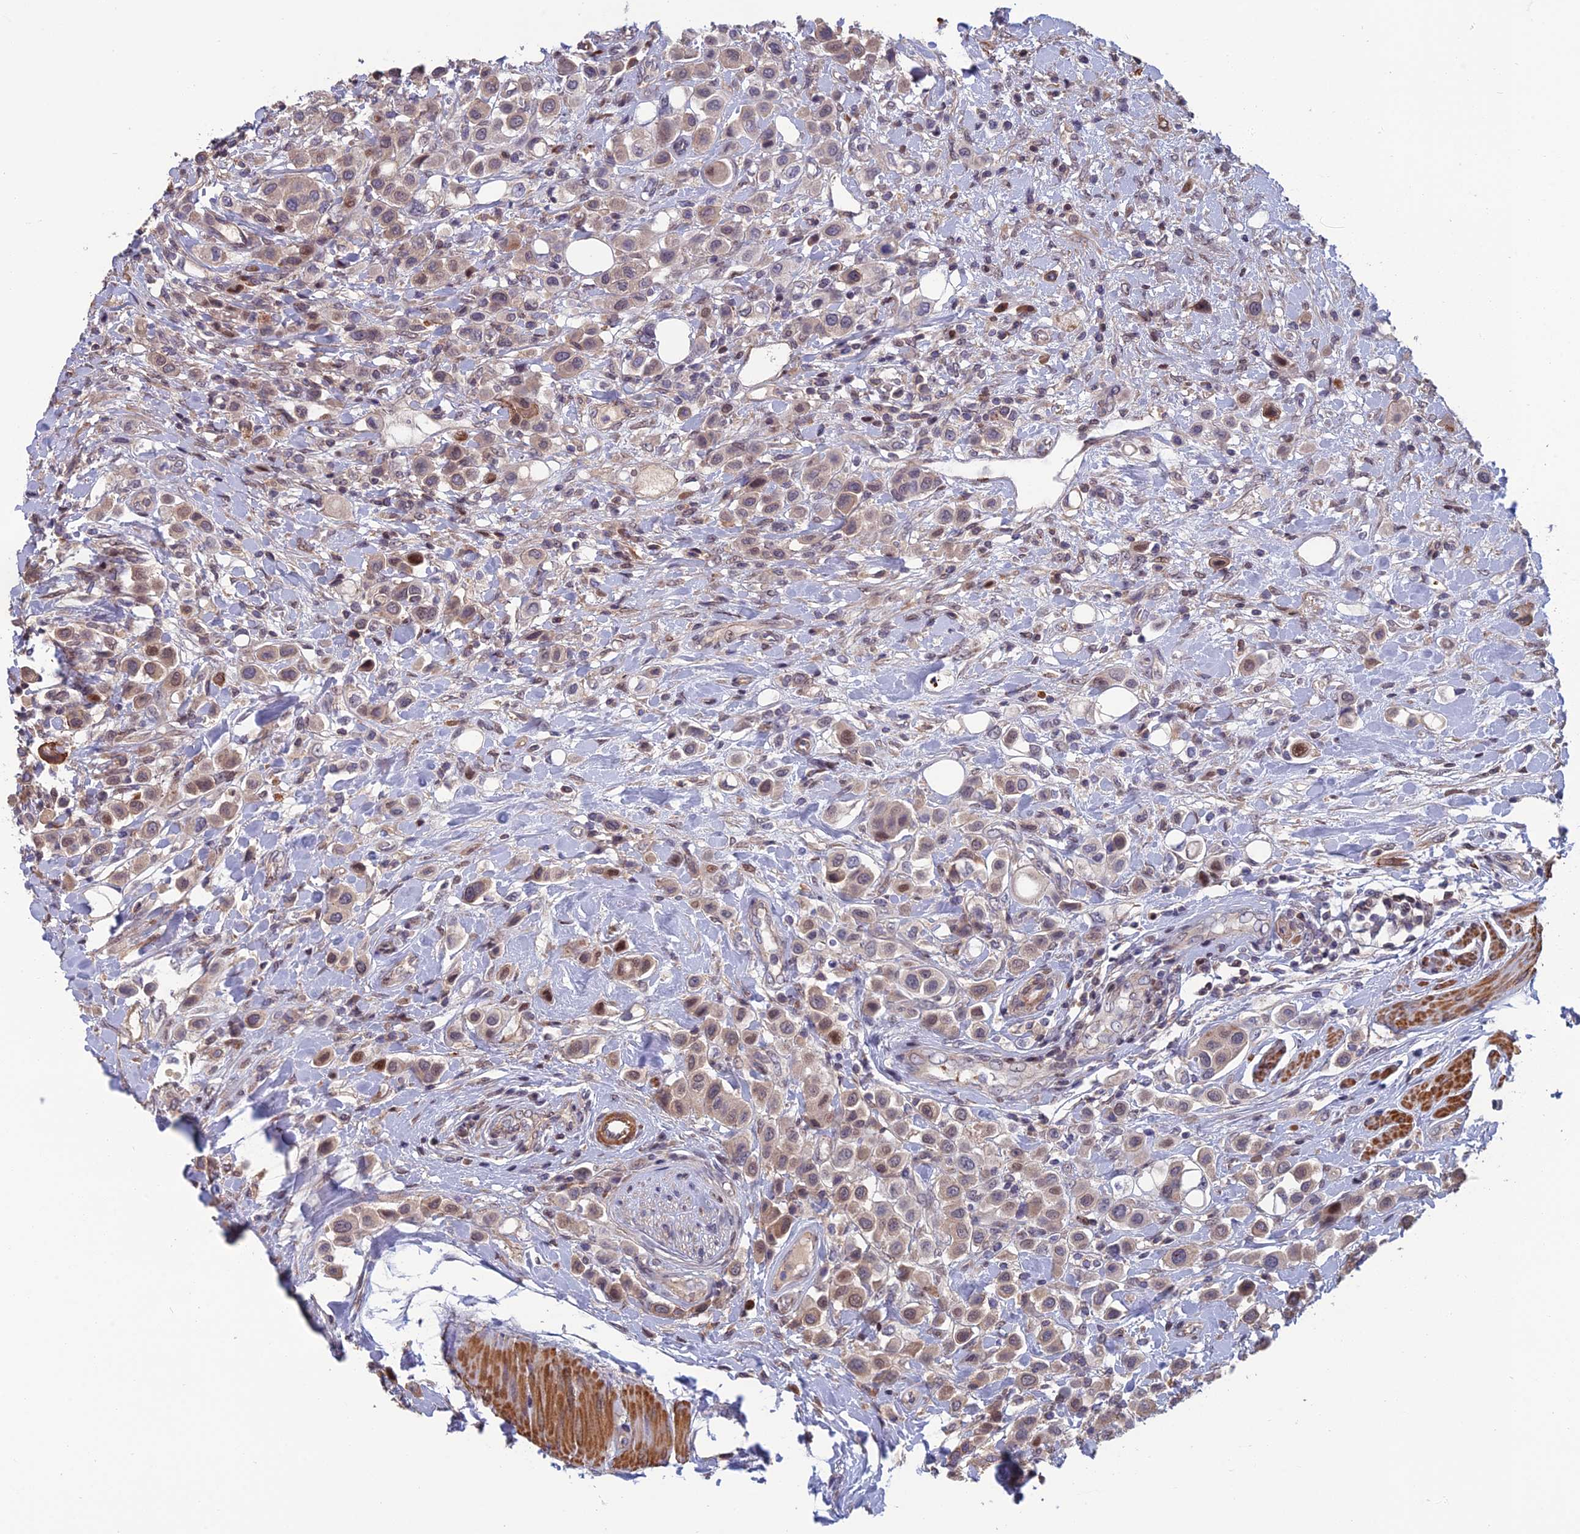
{"staining": {"intensity": "weak", "quantity": "25%-75%", "location": "cytoplasmic/membranous,nuclear"}, "tissue": "urothelial cancer", "cell_type": "Tumor cells", "image_type": "cancer", "snomed": [{"axis": "morphology", "description": "Urothelial carcinoma, High grade"}, {"axis": "topography", "description": "Urinary bladder"}], "caption": "Urothelial cancer tissue displays weak cytoplasmic/membranous and nuclear expression in about 25%-75% of tumor cells, visualized by immunohistochemistry. Using DAB (brown) and hematoxylin (blue) stains, captured at high magnification using brightfield microscopy.", "gene": "CCDC183", "patient": {"sex": "male", "age": 50}}